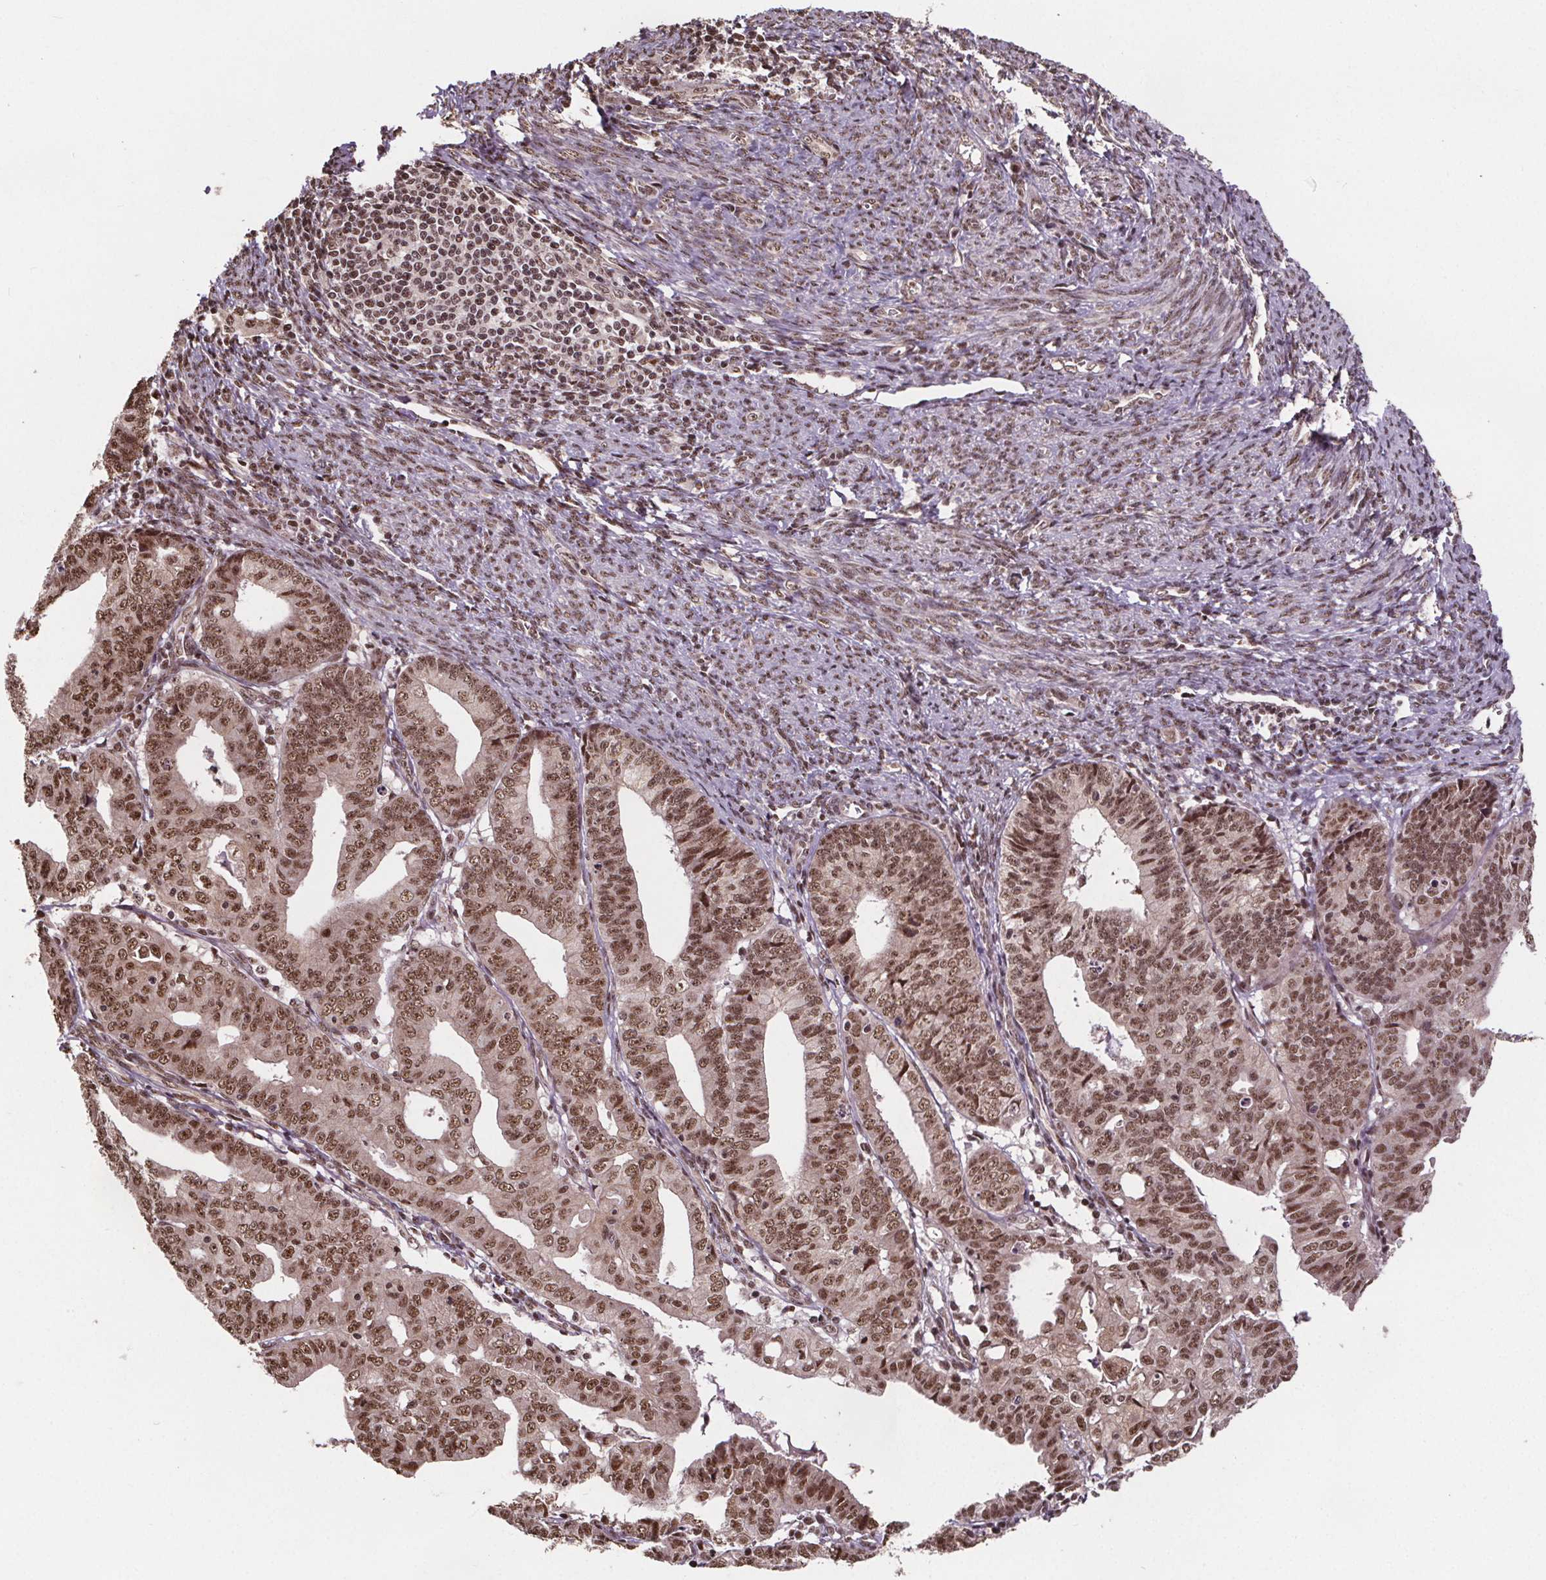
{"staining": {"intensity": "moderate", "quantity": ">75%", "location": "nuclear"}, "tissue": "endometrial cancer", "cell_type": "Tumor cells", "image_type": "cancer", "snomed": [{"axis": "morphology", "description": "Adenocarcinoma, NOS"}, {"axis": "topography", "description": "Endometrium"}], "caption": "Endometrial cancer stained with a brown dye reveals moderate nuclear positive staining in approximately >75% of tumor cells.", "gene": "JARID2", "patient": {"sex": "female", "age": 56}}